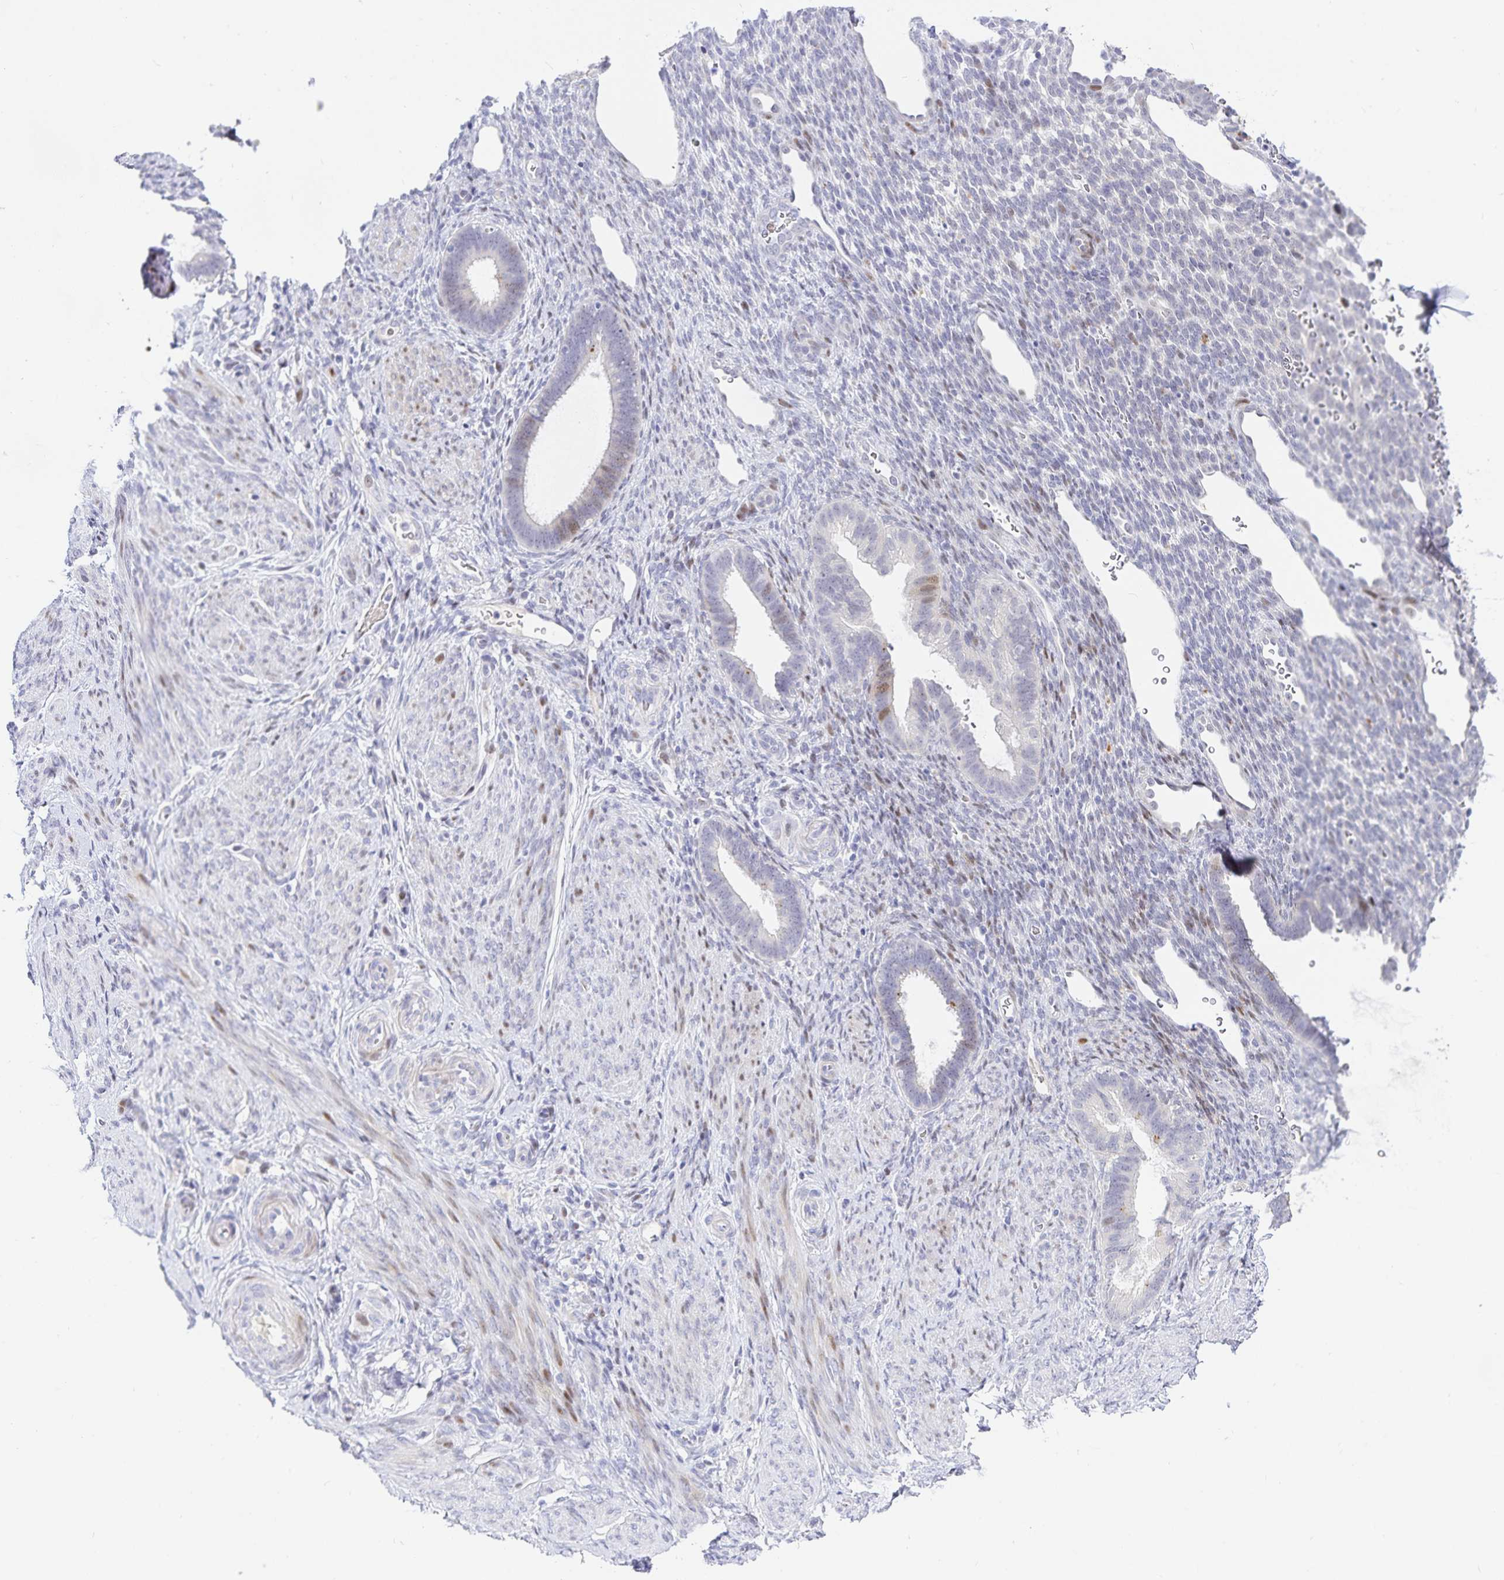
{"staining": {"intensity": "negative", "quantity": "none", "location": "none"}, "tissue": "endometrium", "cell_type": "Cells in endometrial stroma", "image_type": "normal", "snomed": [{"axis": "morphology", "description": "Normal tissue, NOS"}, {"axis": "topography", "description": "Endometrium"}], "caption": "Immunohistochemistry of unremarkable endometrium reveals no staining in cells in endometrial stroma. (DAB (3,3'-diaminobenzidine) IHC with hematoxylin counter stain).", "gene": "KBTBD13", "patient": {"sex": "female", "age": 34}}